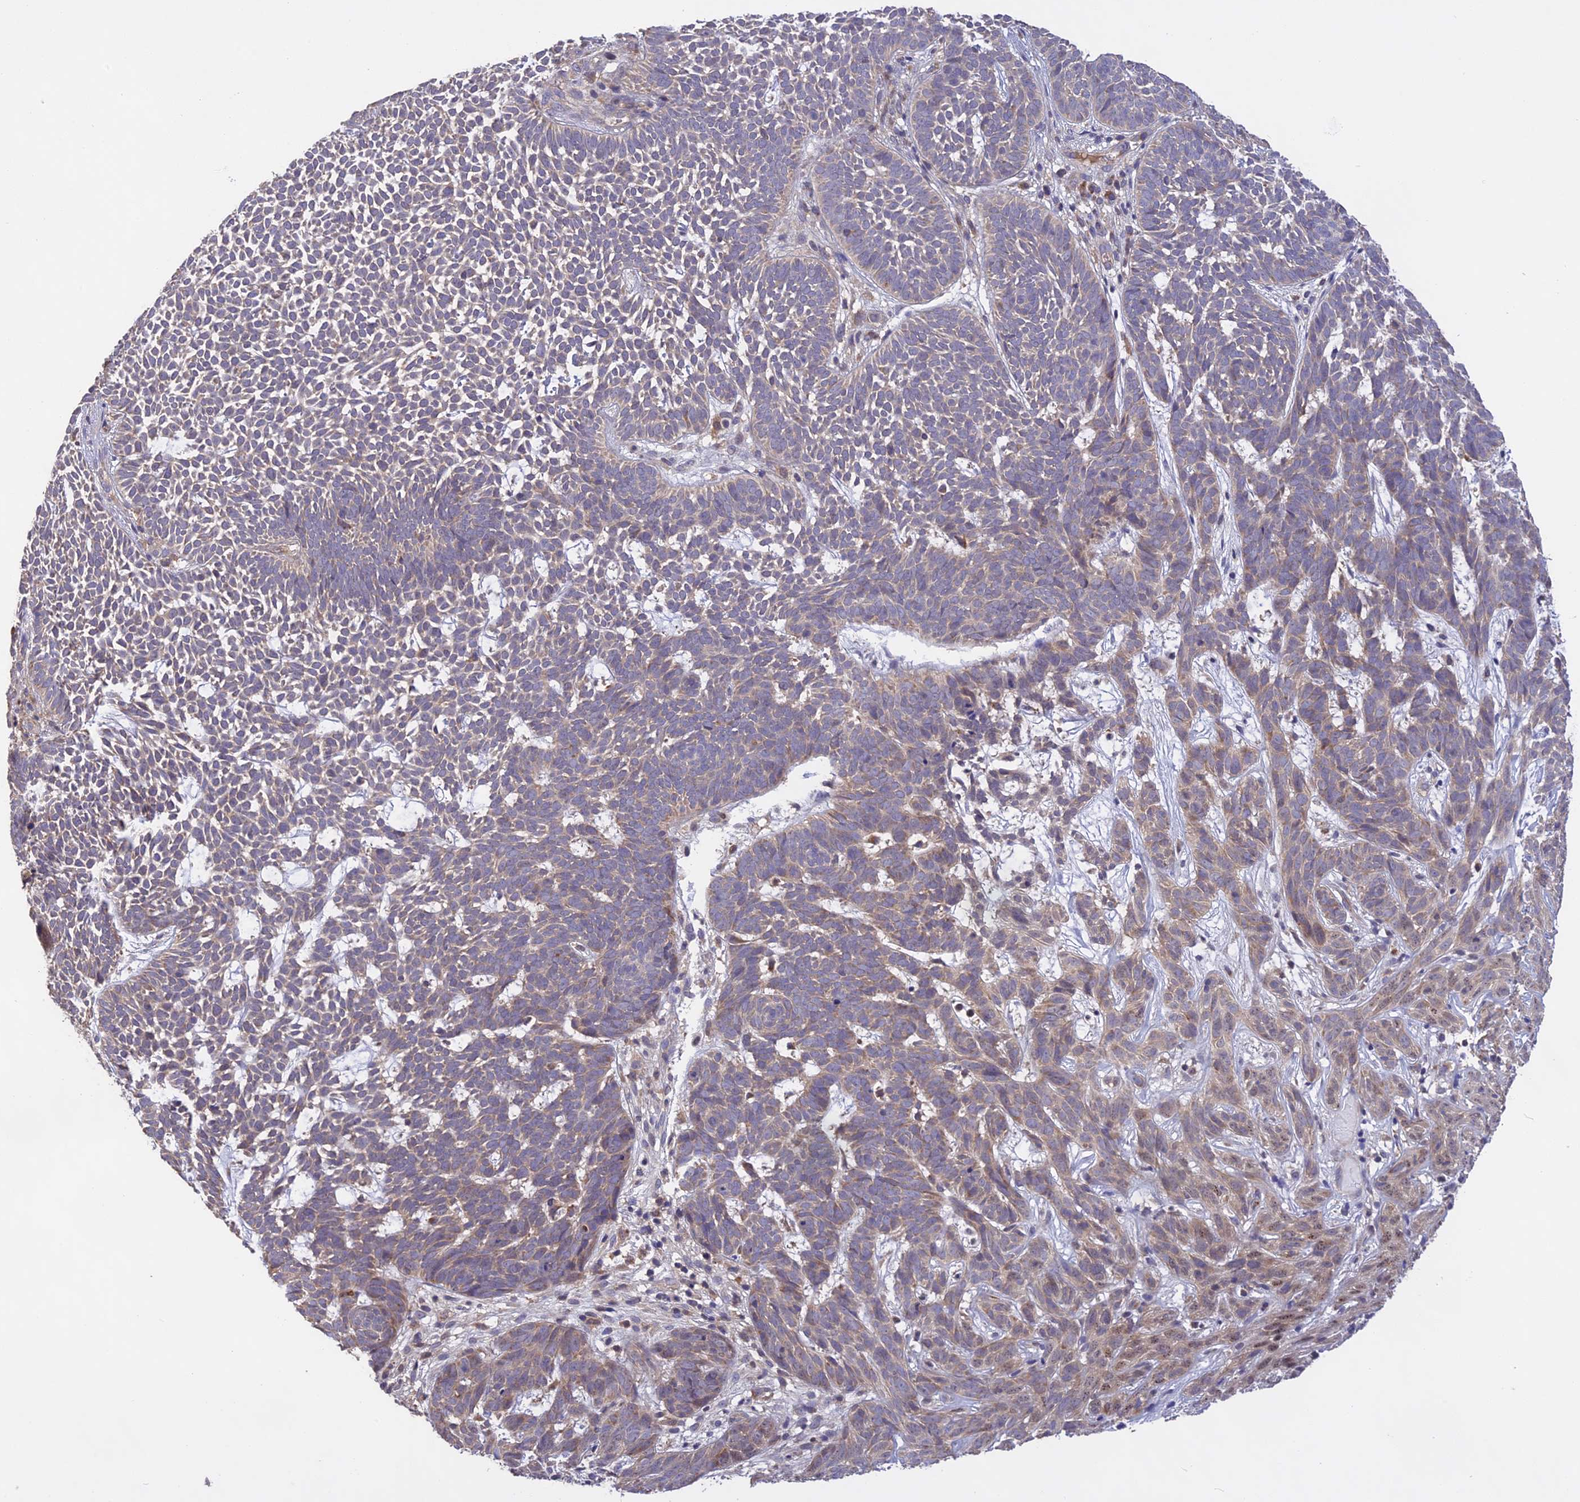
{"staining": {"intensity": "weak", "quantity": "<25%", "location": "cytoplasmic/membranous"}, "tissue": "skin cancer", "cell_type": "Tumor cells", "image_type": "cancer", "snomed": [{"axis": "morphology", "description": "Basal cell carcinoma"}, {"axis": "topography", "description": "Skin"}], "caption": "IHC micrograph of neoplastic tissue: human skin basal cell carcinoma stained with DAB (3,3'-diaminobenzidine) exhibits no significant protein staining in tumor cells. The staining is performed using DAB brown chromogen with nuclei counter-stained in using hematoxylin.", "gene": "NUDT8", "patient": {"sex": "female", "age": 78}}